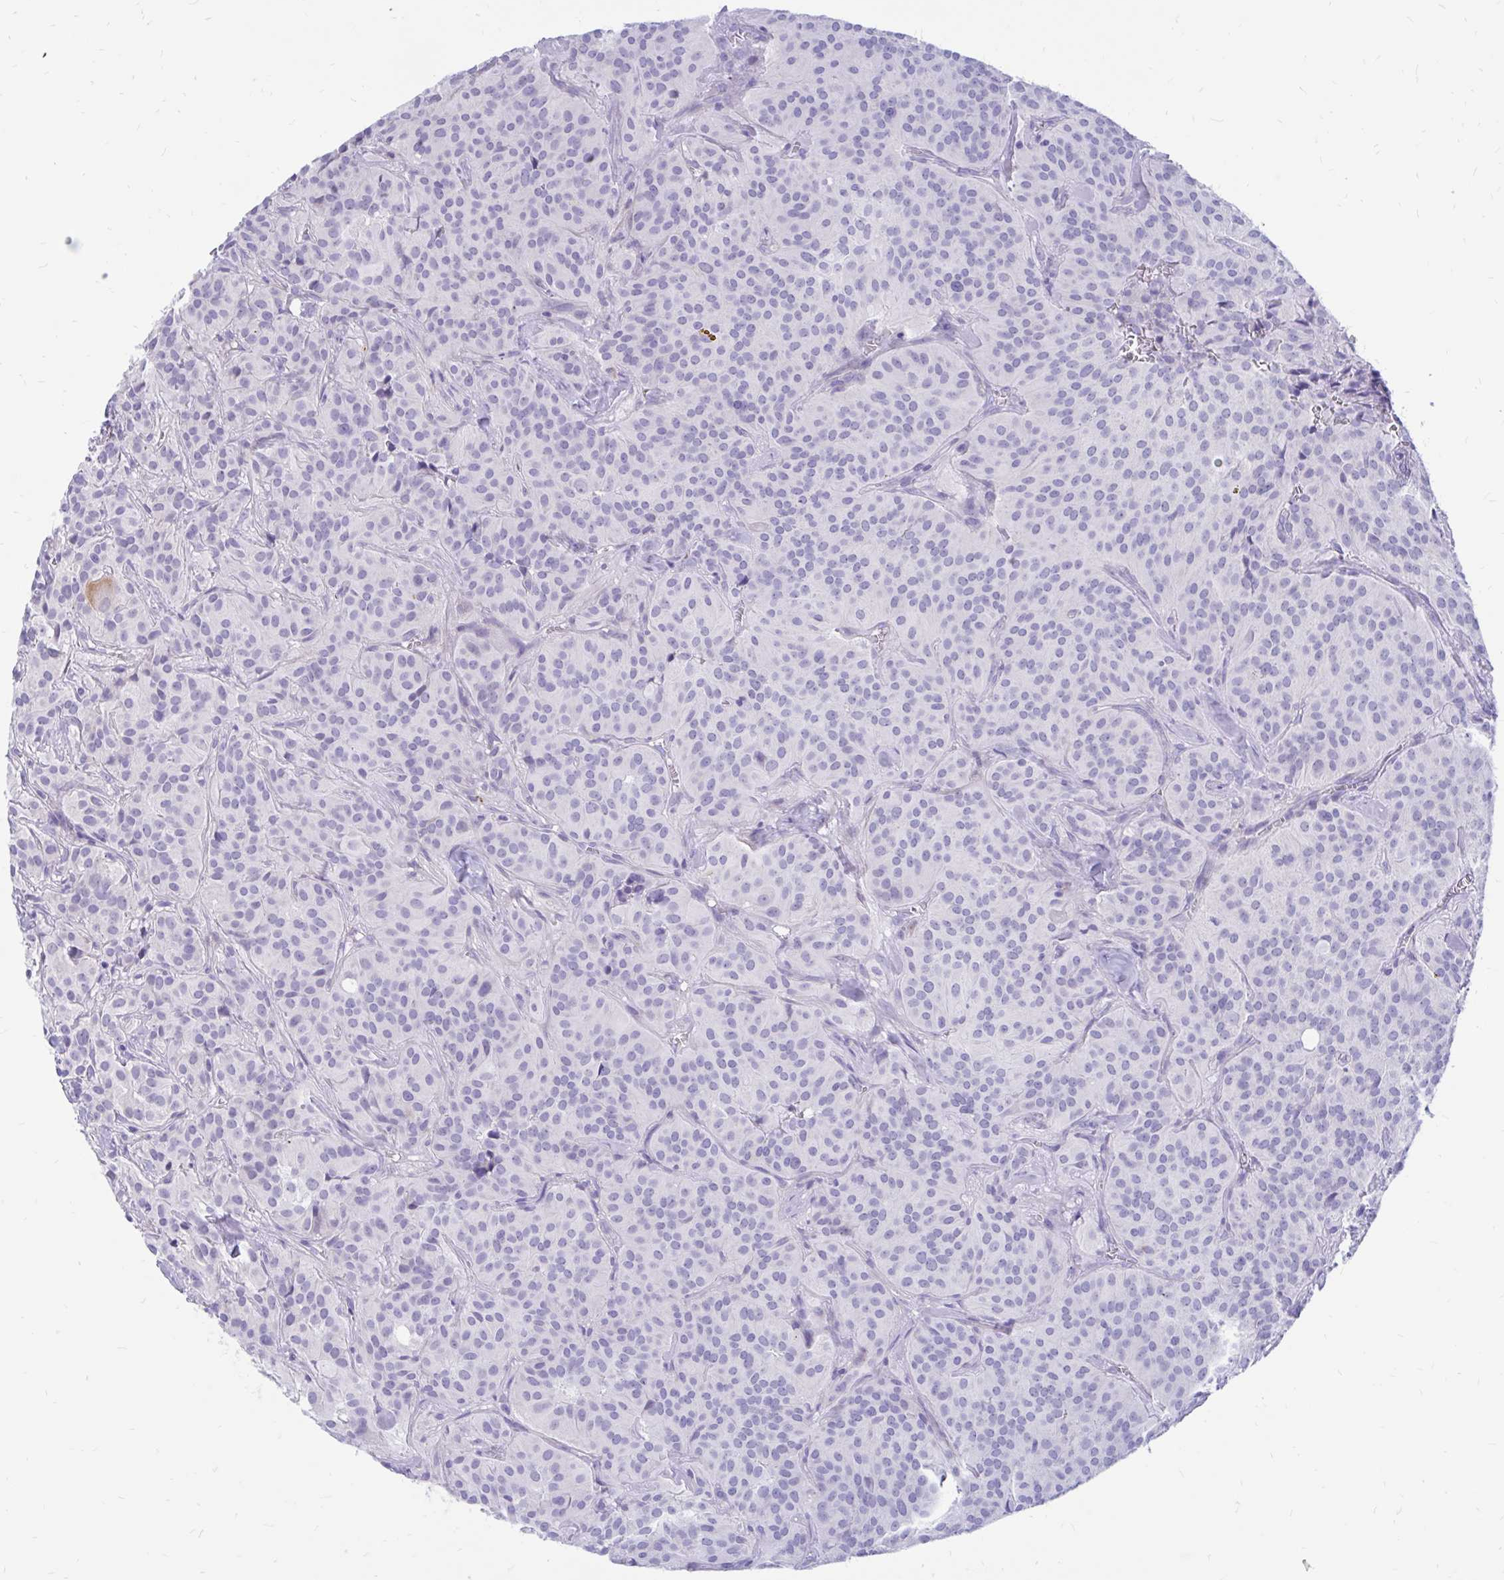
{"staining": {"intensity": "negative", "quantity": "none", "location": "none"}, "tissue": "glioma", "cell_type": "Tumor cells", "image_type": "cancer", "snomed": [{"axis": "morphology", "description": "Glioma, malignant, Low grade"}, {"axis": "topography", "description": "Brain"}], "caption": "This is an immunohistochemistry micrograph of glioma. There is no staining in tumor cells.", "gene": "IGSF5", "patient": {"sex": "male", "age": 42}}